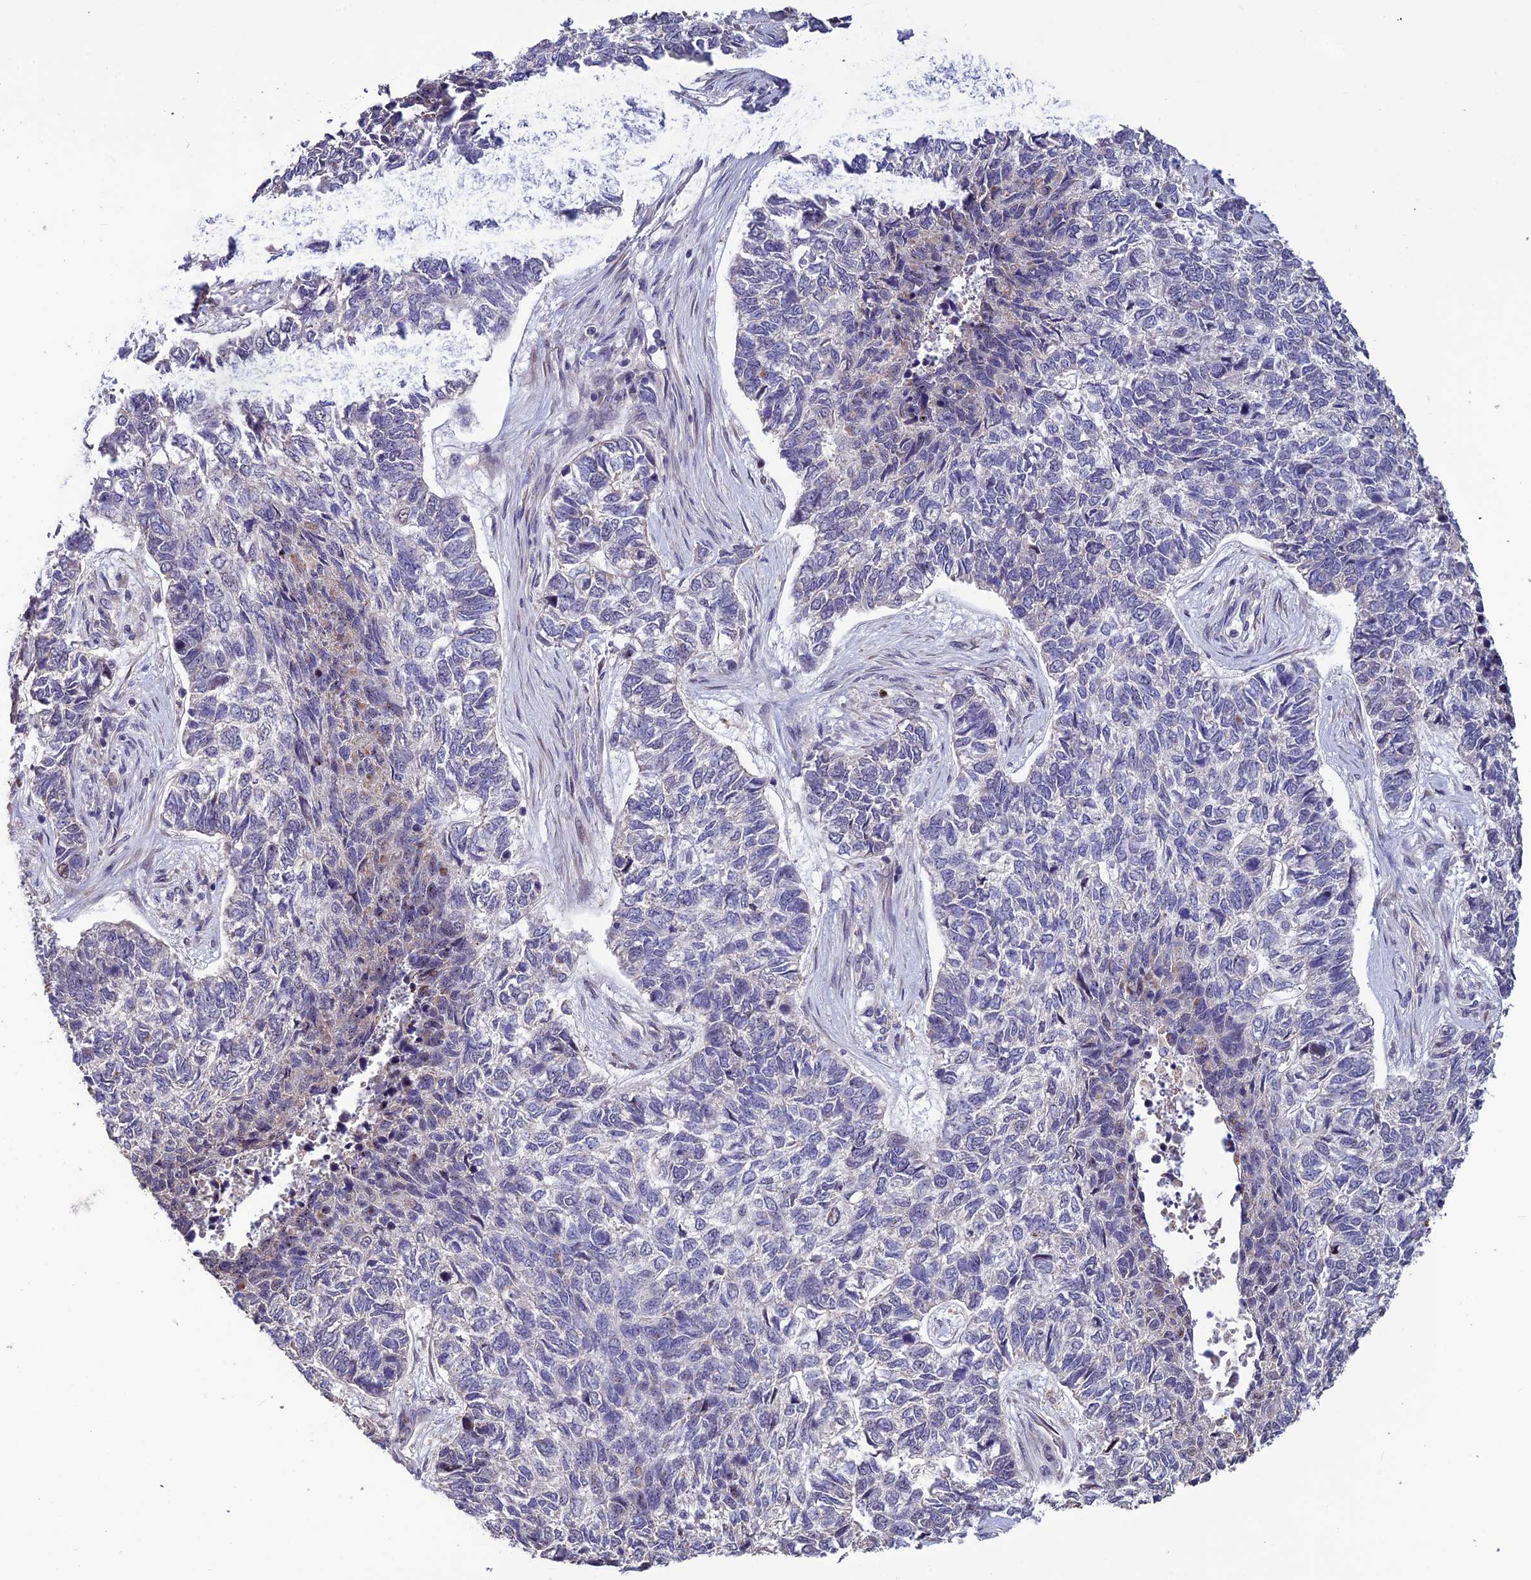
{"staining": {"intensity": "moderate", "quantity": "<25%", "location": "nuclear"}, "tissue": "skin cancer", "cell_type": "Tumor cells", "image_type": "cancer", "snomed": [{"axis": "morphology", "description": "Basal cell carcinoma"}, {"axis": "topography", "description": "Skin"}], "caption": "Protein expression analysis of human basal cell carcinoma (skin) reveals moderate nuclear positivity in about <25% of tumor cells.", "gene": "SPG21", "patient": {"sex": "female", "age": 65}}